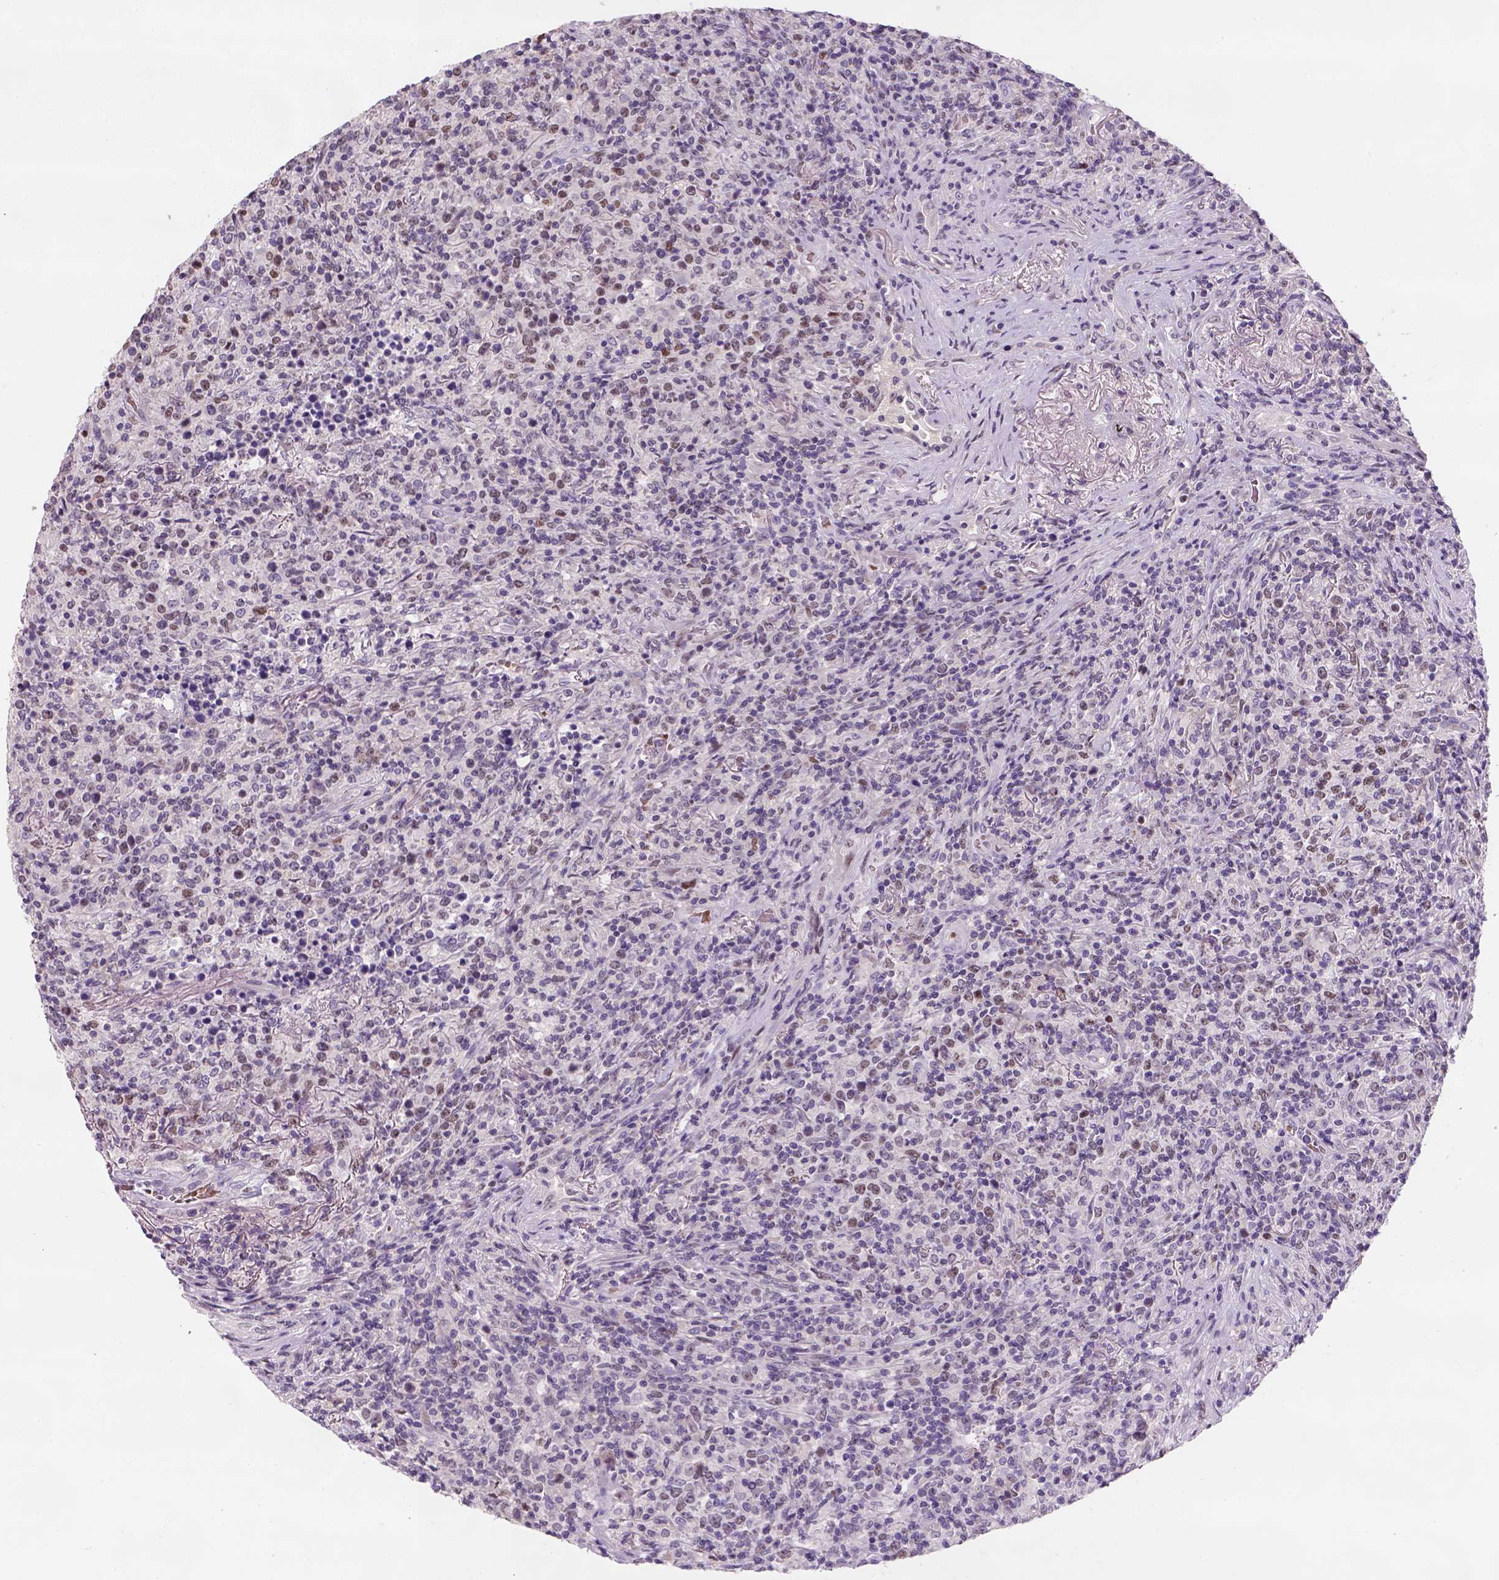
{"staining": {"intensity": "negative", "quantity": "none", "location": "none"}, "tissue": "lymphoma", "cell_type": "Tumor cells", "image_type": "cancer", "snomed": [{"axis": "morphology", "description": "Malignant lymphoma, non-Hodgkin's type, High grade"}, {"axis": "topography", "description": "Lung"}], "caption": "Immunohistochemistry (IHC) of malignant lymphoma, non-Hodgkin's type (high-grade) shows no expression in tumor cells. (Stains: DAB (3,3'-diaminobenzidine) immunohistochemistry (IHC) with hematoxylin counter stain, Microscopy: brightfield microscopy at high magnification).", "gene": "ZMAT4", "patient": {"sex": "male", "age": 79}}